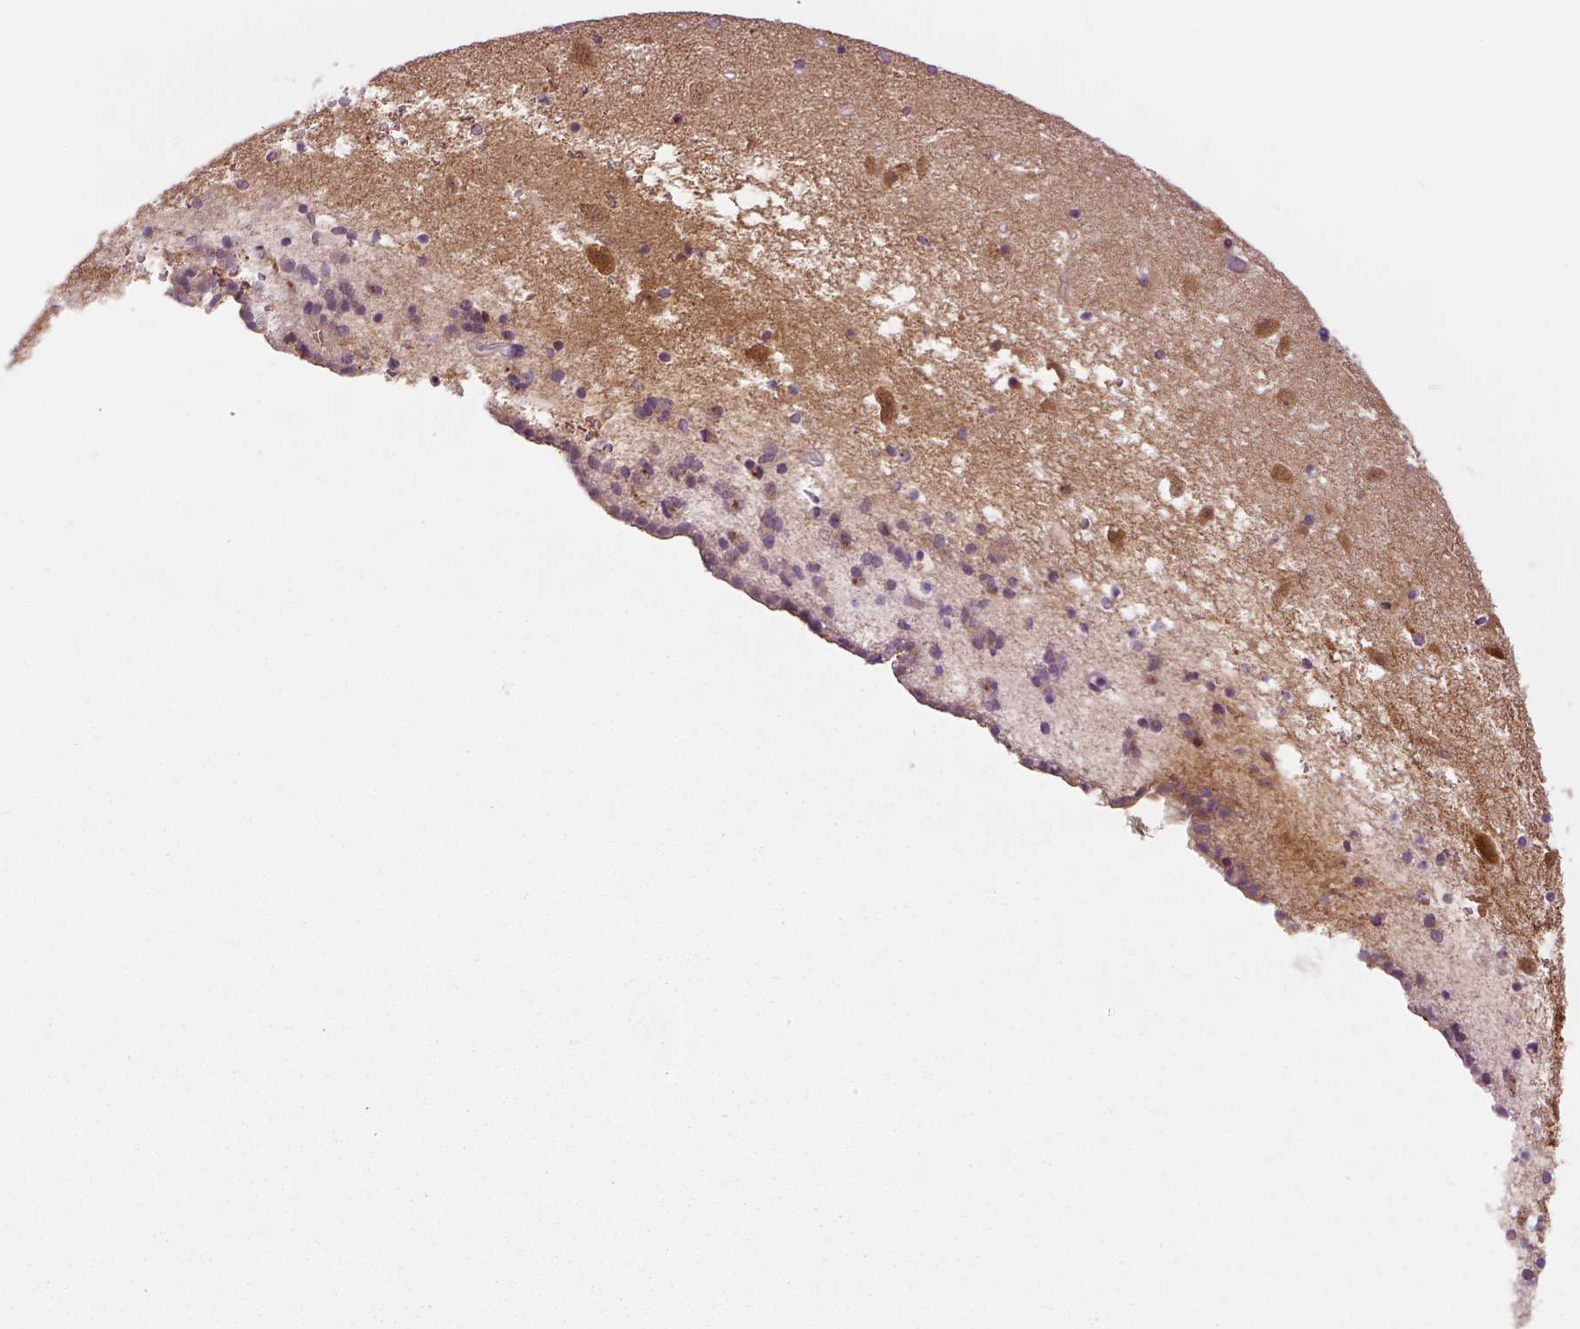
{"staining": {"intensity": "moderate", "quantity": "25%-75%", "location": "cytoplasmic/membranous"}, "tissue": "caudate", "cell_type": "Glial cells", "image_type": "normal", "snomed": [{"axis": "morphology", "description": "Normal tissue, NOS"}, {"axis": "topography", "description": "Lateral ventricle wall"}], "caption": "Caudate stained for a protein (brown) displays moderate cytoplasmic/membranous positive positivity in about 25%-75% of glial cells.", "gene": "NECAB1", "patient": {"sex": "female", "age": 42}}